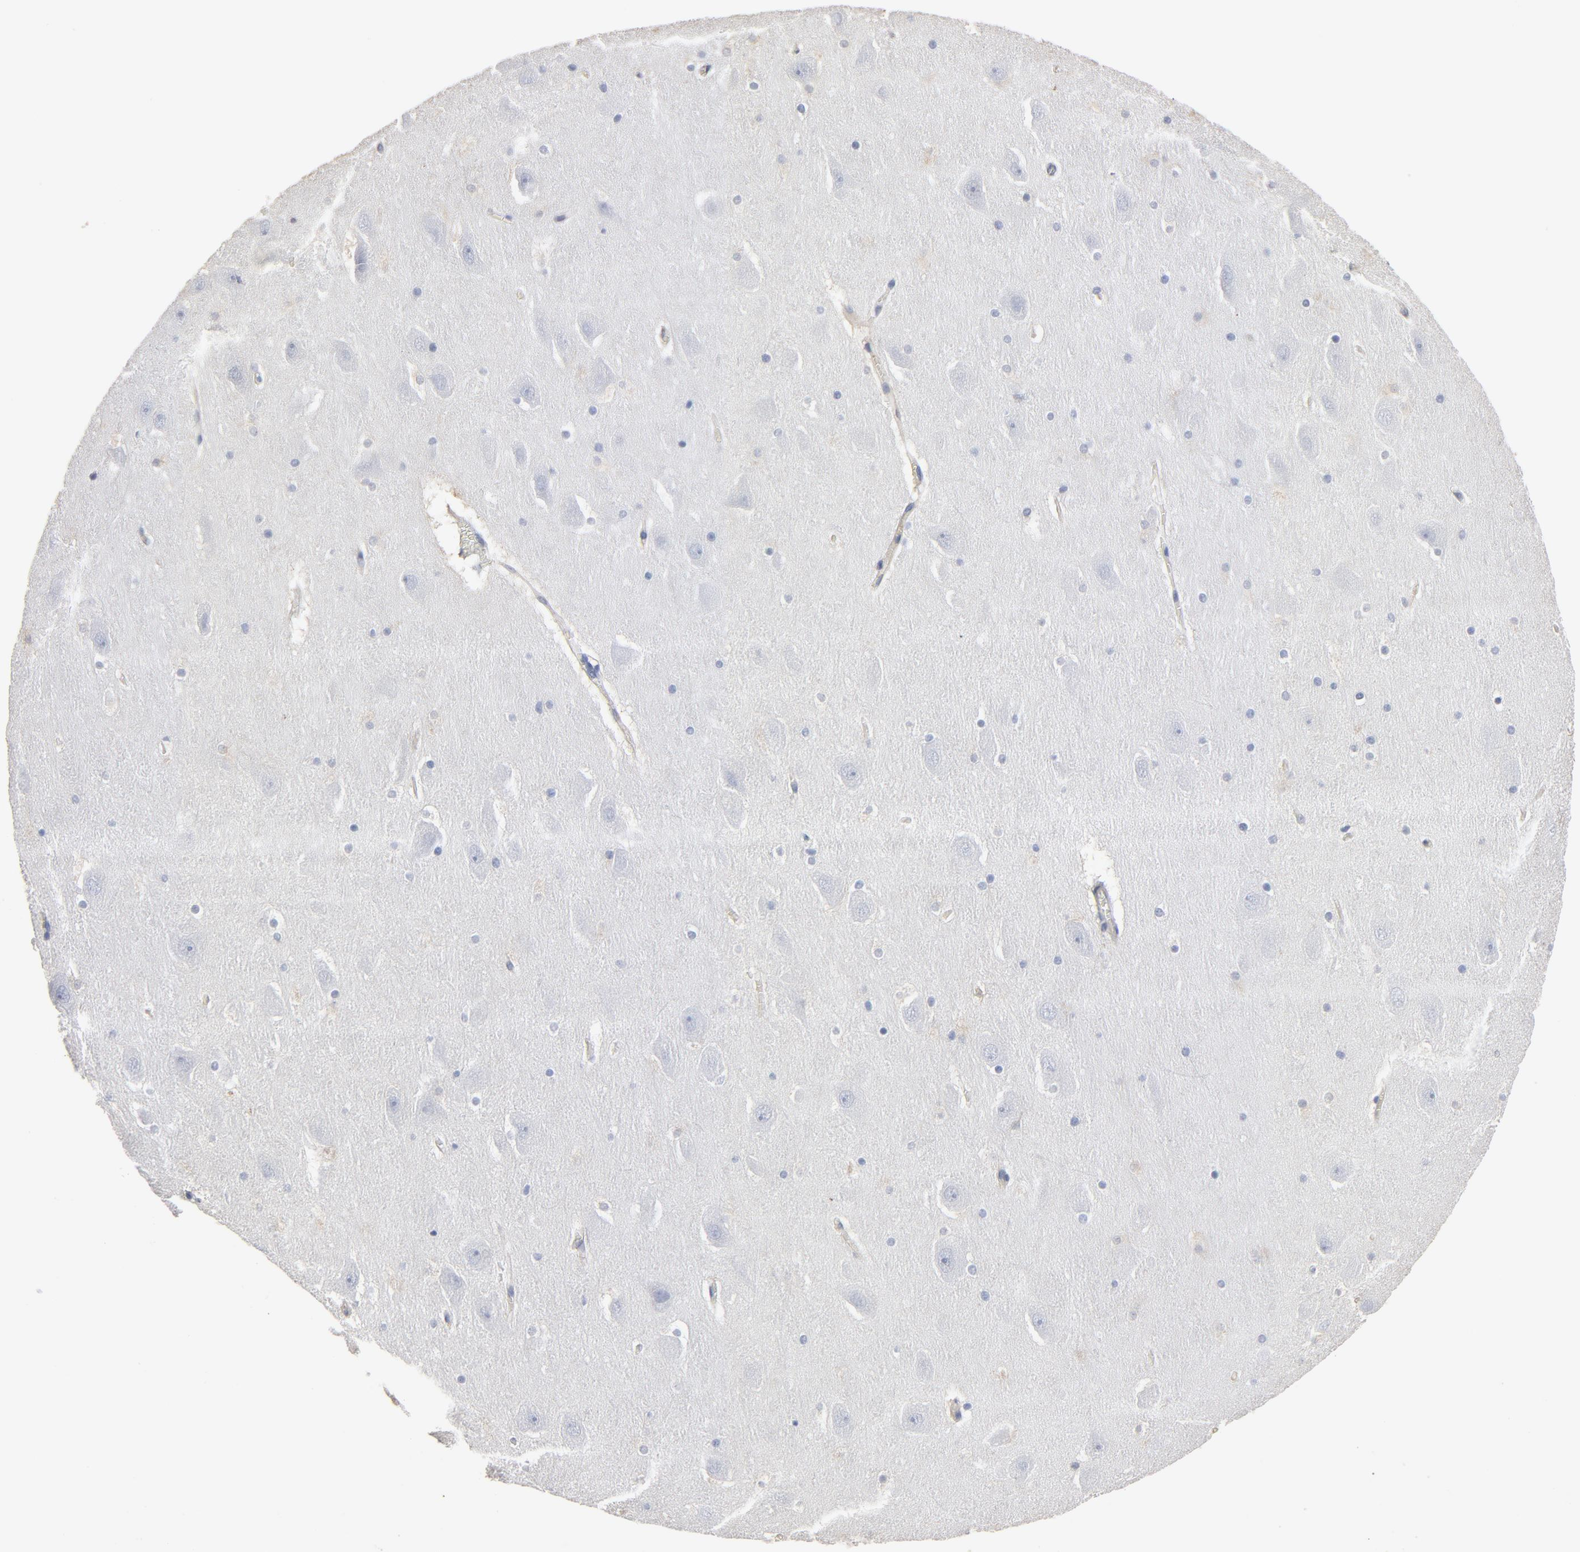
{"staining": {"intensity": "negative", "quantity": "none", "location": "none"}, "tissue": "hippocampus", "cell_type": "Glial cells", "image_type": "normal", "snomed": [{"axis": "morphology", "description": "Normal tissue, NOS"}, {"axis": "topography", "description": "Hippocampus"}], "caption": "A high-resolution photomicrograph shows immunohistochemistry (IHC) staining of unremarkable hippocampus, which shows no significant positivity in glial cells. (DAB (3,3'-diaminobenzidine) IHC, high magnification).", "gene": "KDR", "patient": {"sex": "male", "age": 45}}